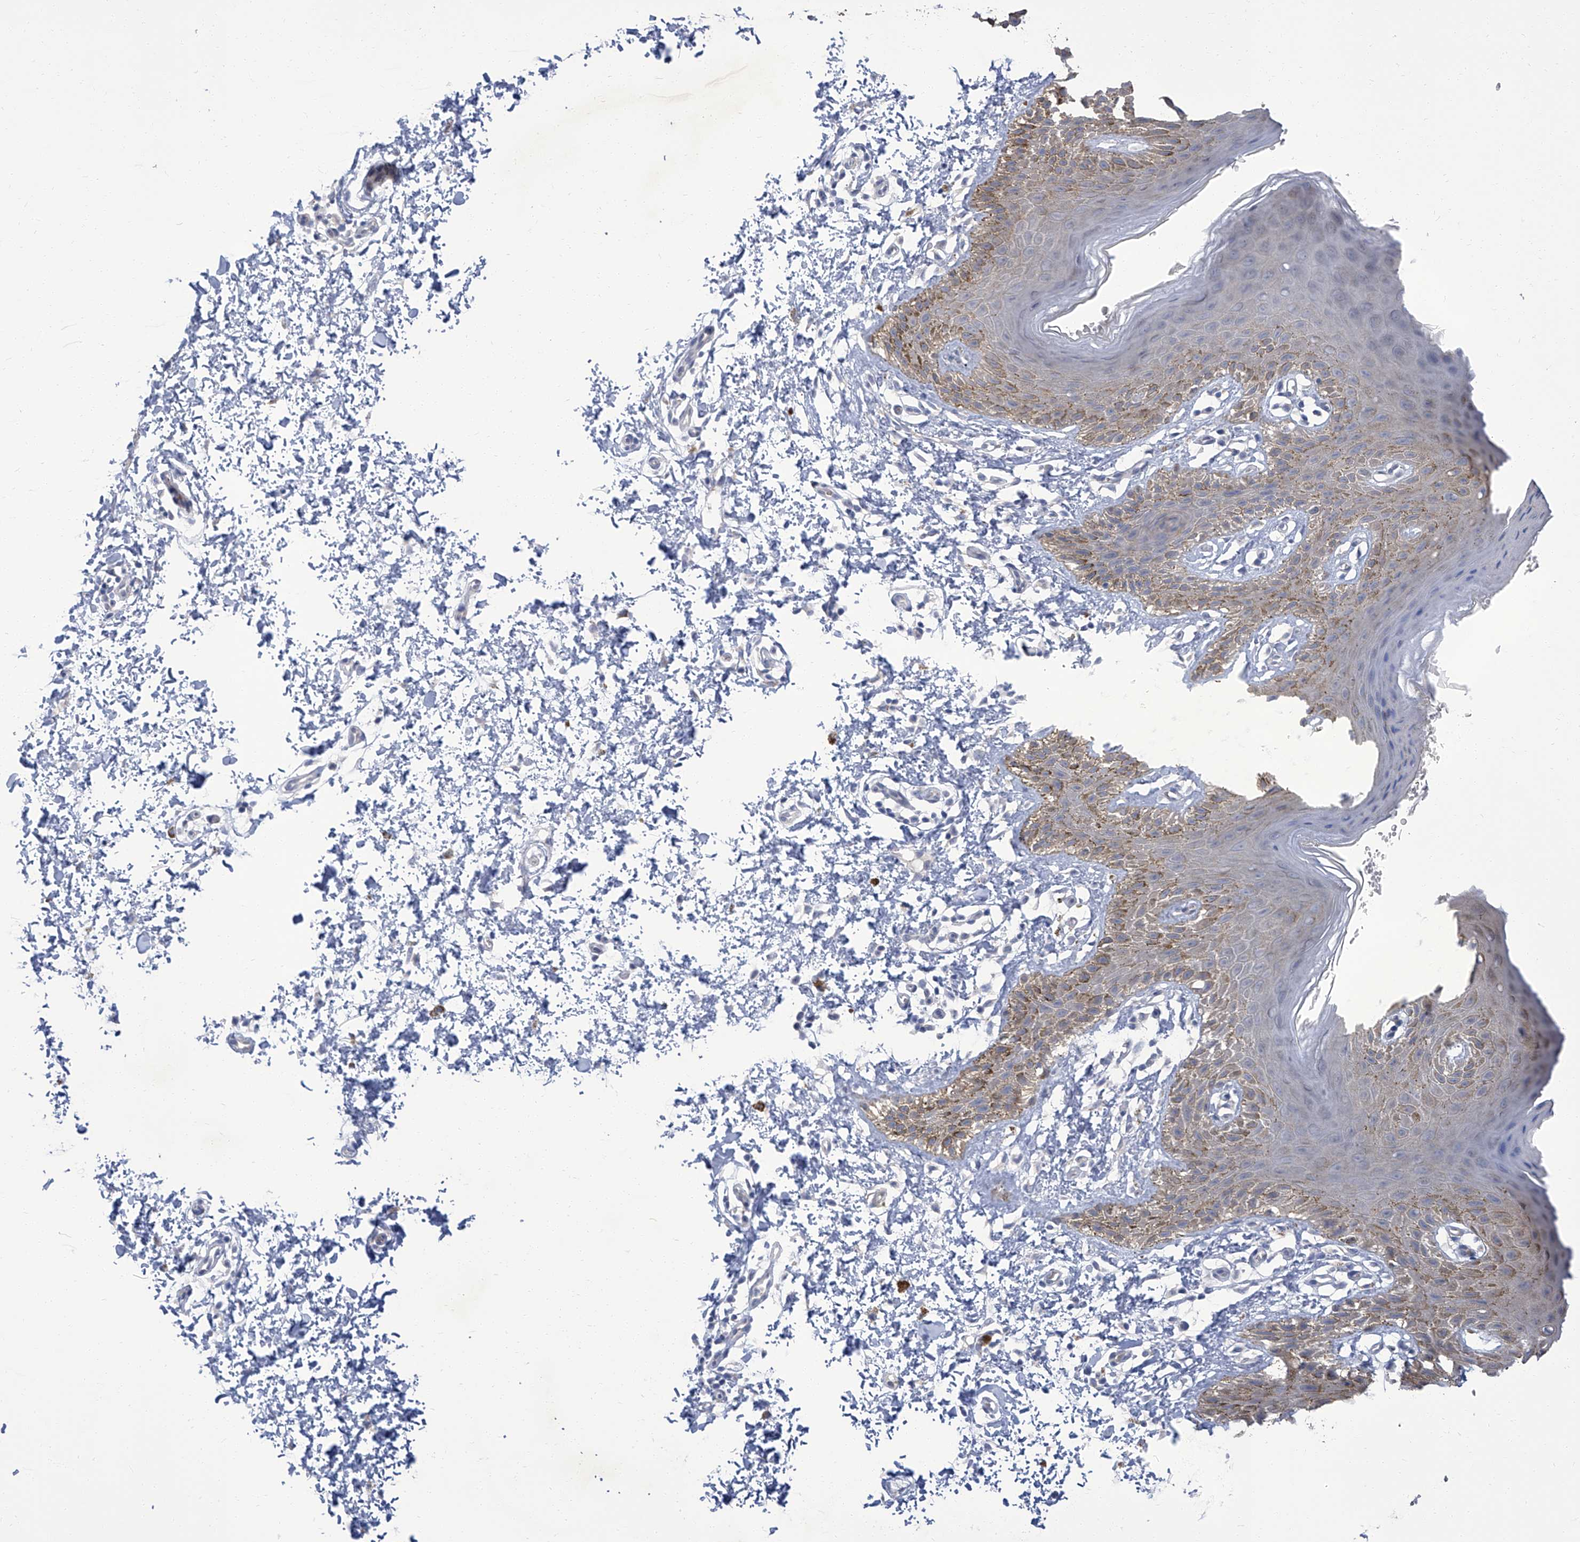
{"staining": {"intensity": "moderate", "quantity": "<25%", "location": "cytoplasmic/membranous"}, "tissue": "skin", "cell_type": "Epidermal cells", "image_type": "normal", "snomed": [{"axis": "morphology", "description": "Normal tissue, NOS"}, {"axis": "topography", "description": "Anal"}], "caption": "Epidermal cells display low levels of moderate cytoplasmic/membranous expression in approximately <25% of cells in normal human skin. (IHC, brightfield microscopy, high magnification).", "gene": "PARD3", "patient": {"sex": "male", "age": 44}}